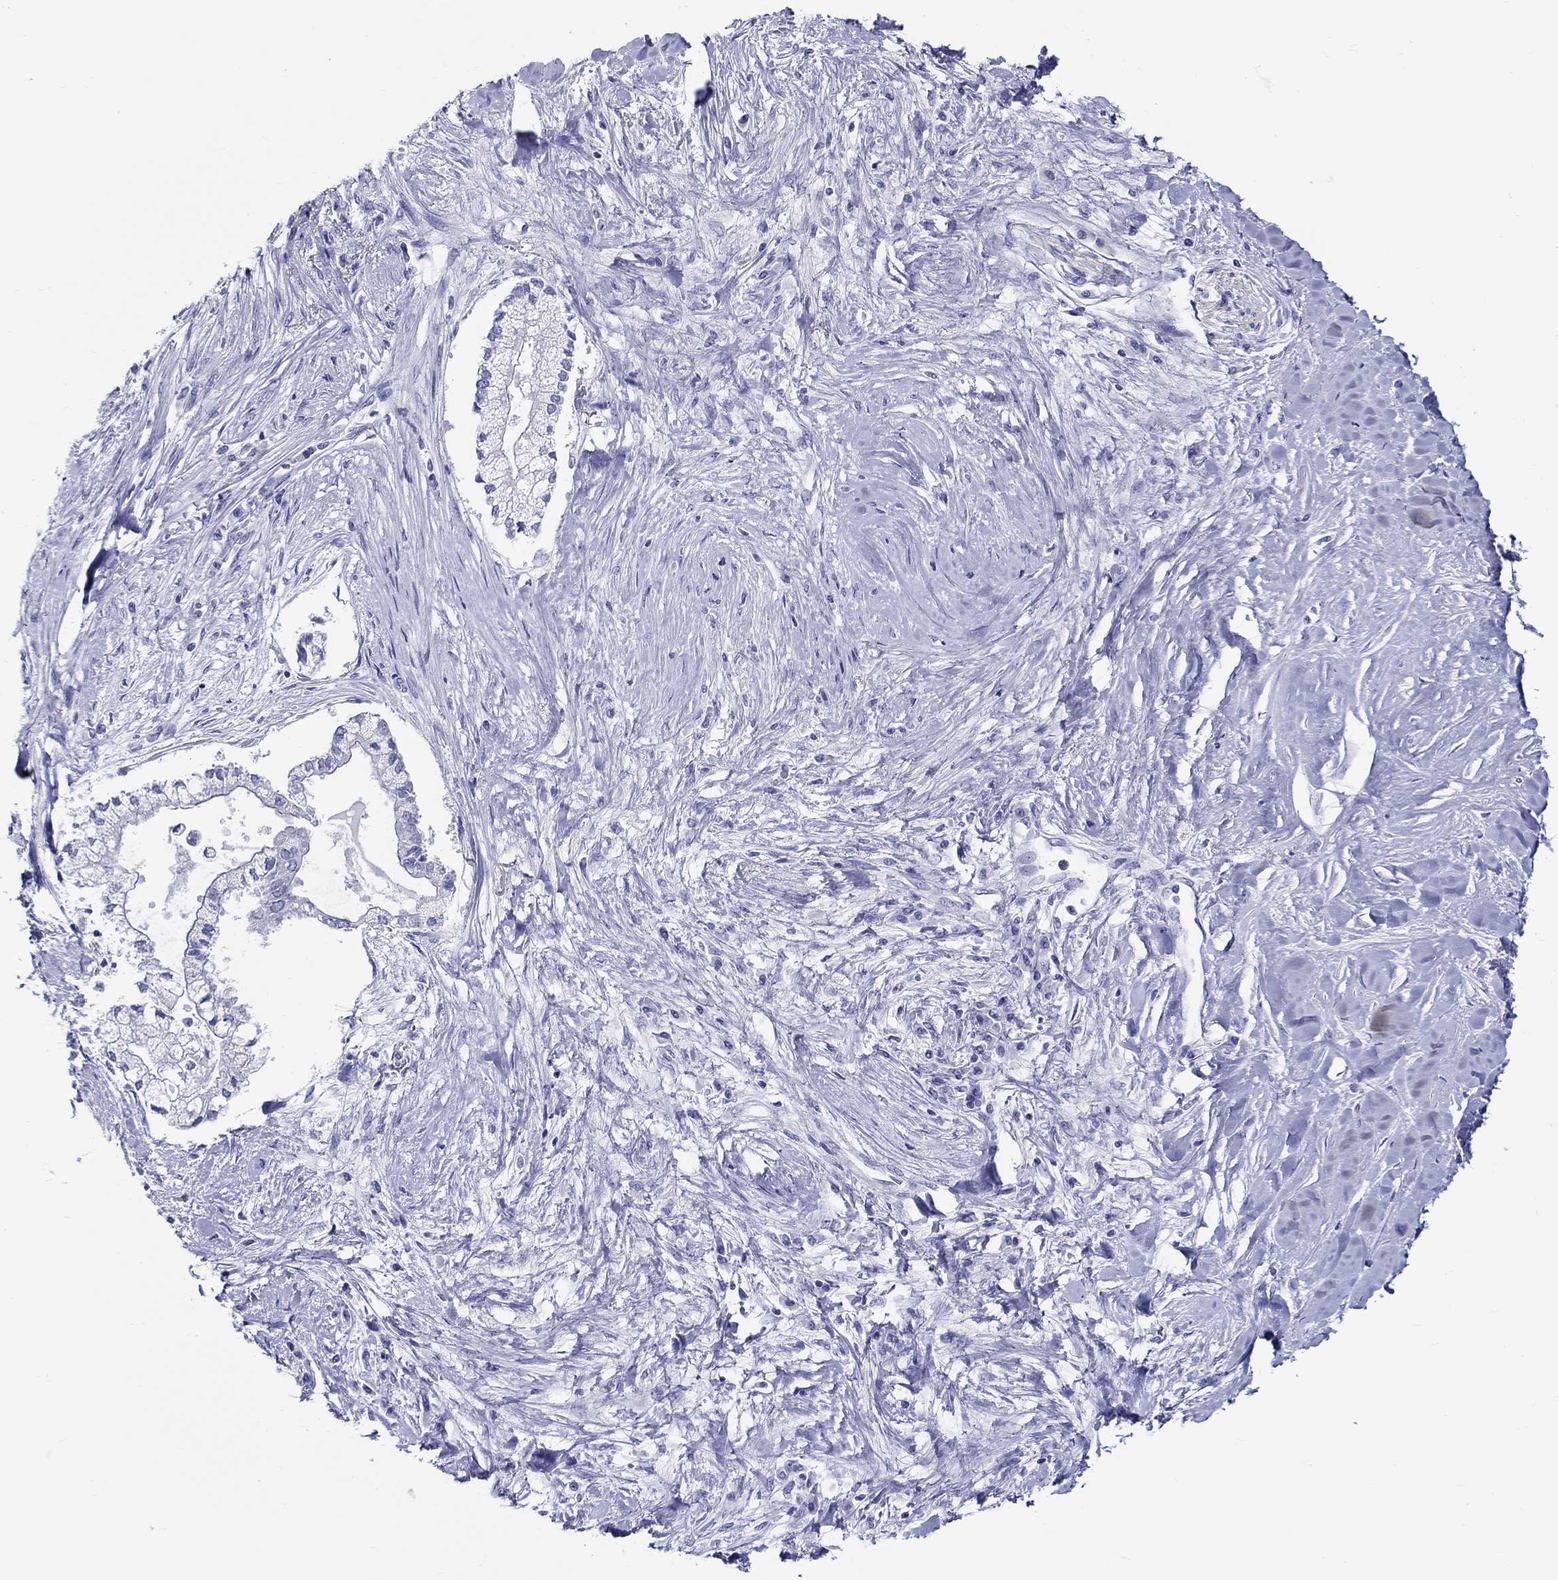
{"staining": {"intensity": "negative", "quantity": "none", "location": "none"}, "tissue": "liver cancer", "cell_type": "Tumor cells", "image_type": "cancer", "snomed": [{"axis": "morphology", "description": "Cholangiocarcinoma"}, {"axis": "topography", "description": "Liver"}], "caption": "Immunohistochemistry micrograph of neoplastic tissue: human liver cancer (cholangiocarcinoma) stained with DAB displays no significant protein expression in tumor cells. (Immunohistochemistry (ihc), brightfield microscopy, high magnification).", "gene": "CRYGS", "patient": {"sex": "male", "age": 50}}